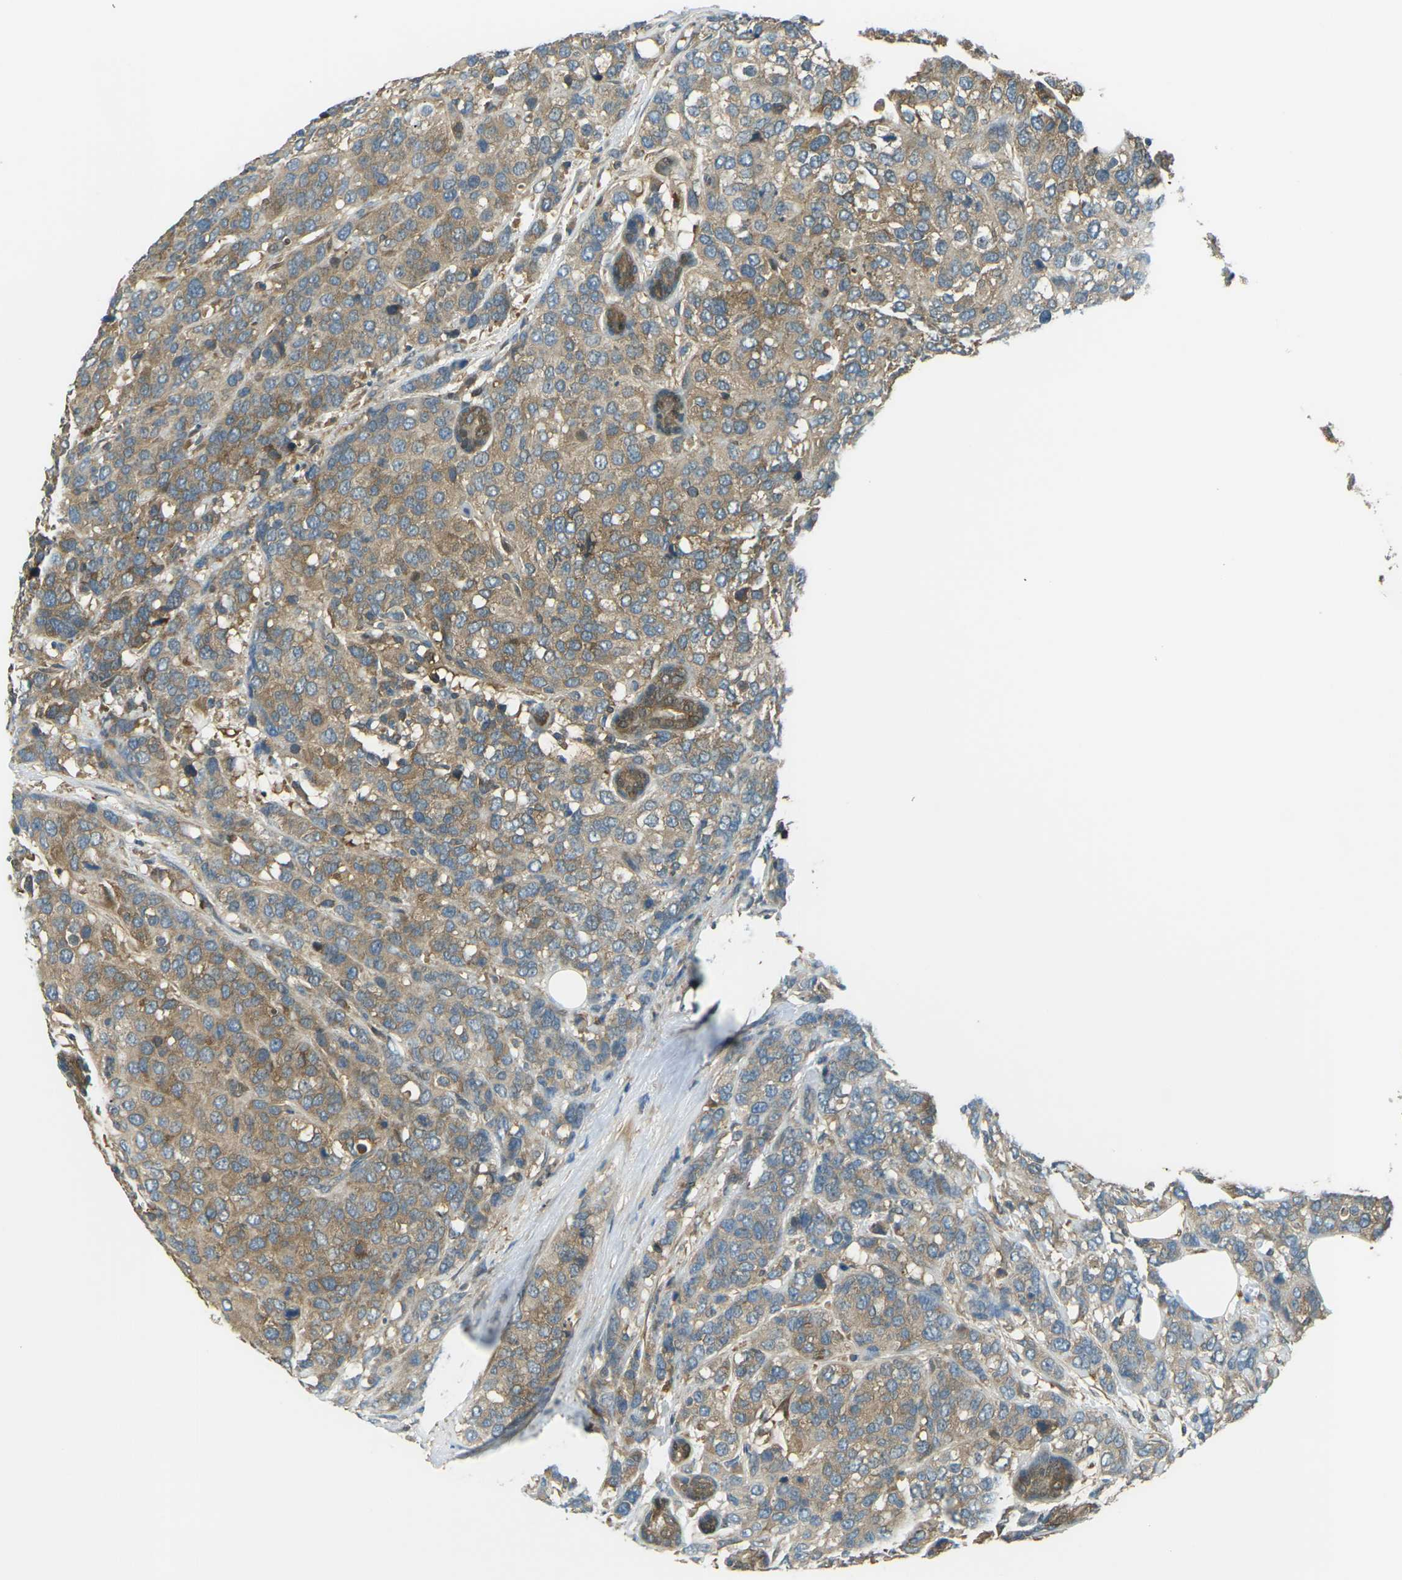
{"staining": {"intensity": "moderate", "quantity": ">75%", "location": "cytoplasmic/membranous"}, "tissue": "breast cancer", "cell_type": "Tumor cells", "image_type": "cancer", "snomed": [{"axis": "morphology", "description": "Lobular carcinoma"}, {"axis": "topography", "description": "Breast"}], "caption": "IHC of human breast cancer demonstrates medium levels of moderate cytoplasmic/membranous expression in about >75% of tumor cells.", "gene": "PIEZO2", "patient": {"sex": "female", "age": 59}}